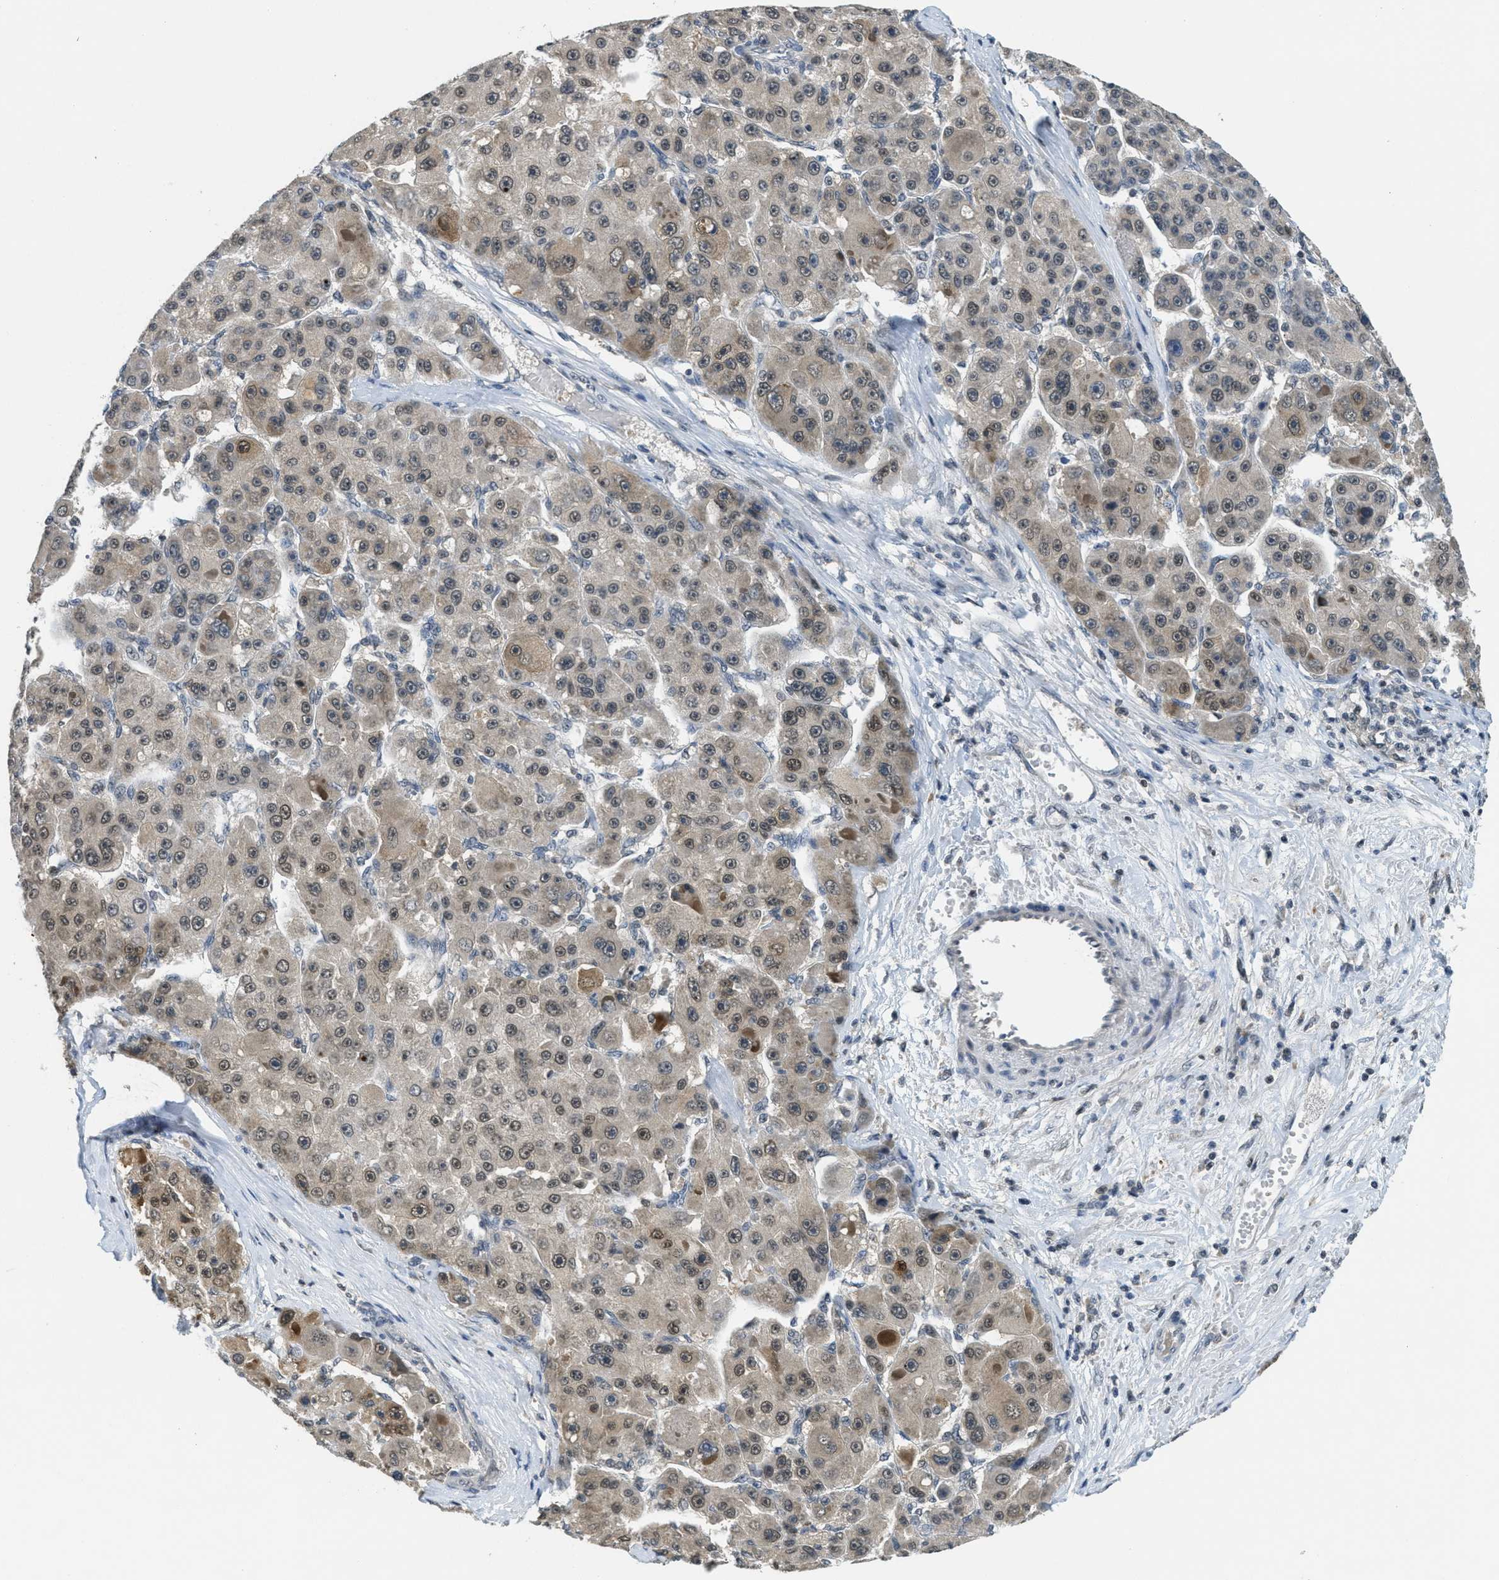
{"staining": {"intensity": "moderate", "quantity": "25%-75%", "location": "cytoplasmic/membranous,nuclear"}, "tissue": "liver cancer", "cell_type": "Tumor cells", "image_type": "cancer", "snomed": [{"axis": "morphology", "description": "Carcinoma, Hepatocellular, NOS"}, {"axis": "topography", "description": "Liver"}], "caption": "Tumor cells demonstrate medium levels of moderate cytoplasmic/membranous and nuclear staining in about 25%-75% of cells in liver cancer (hepatocellular carcinoma).", "gene": "DNAJB1", "patient": {"sex": "male", "age": 76}}